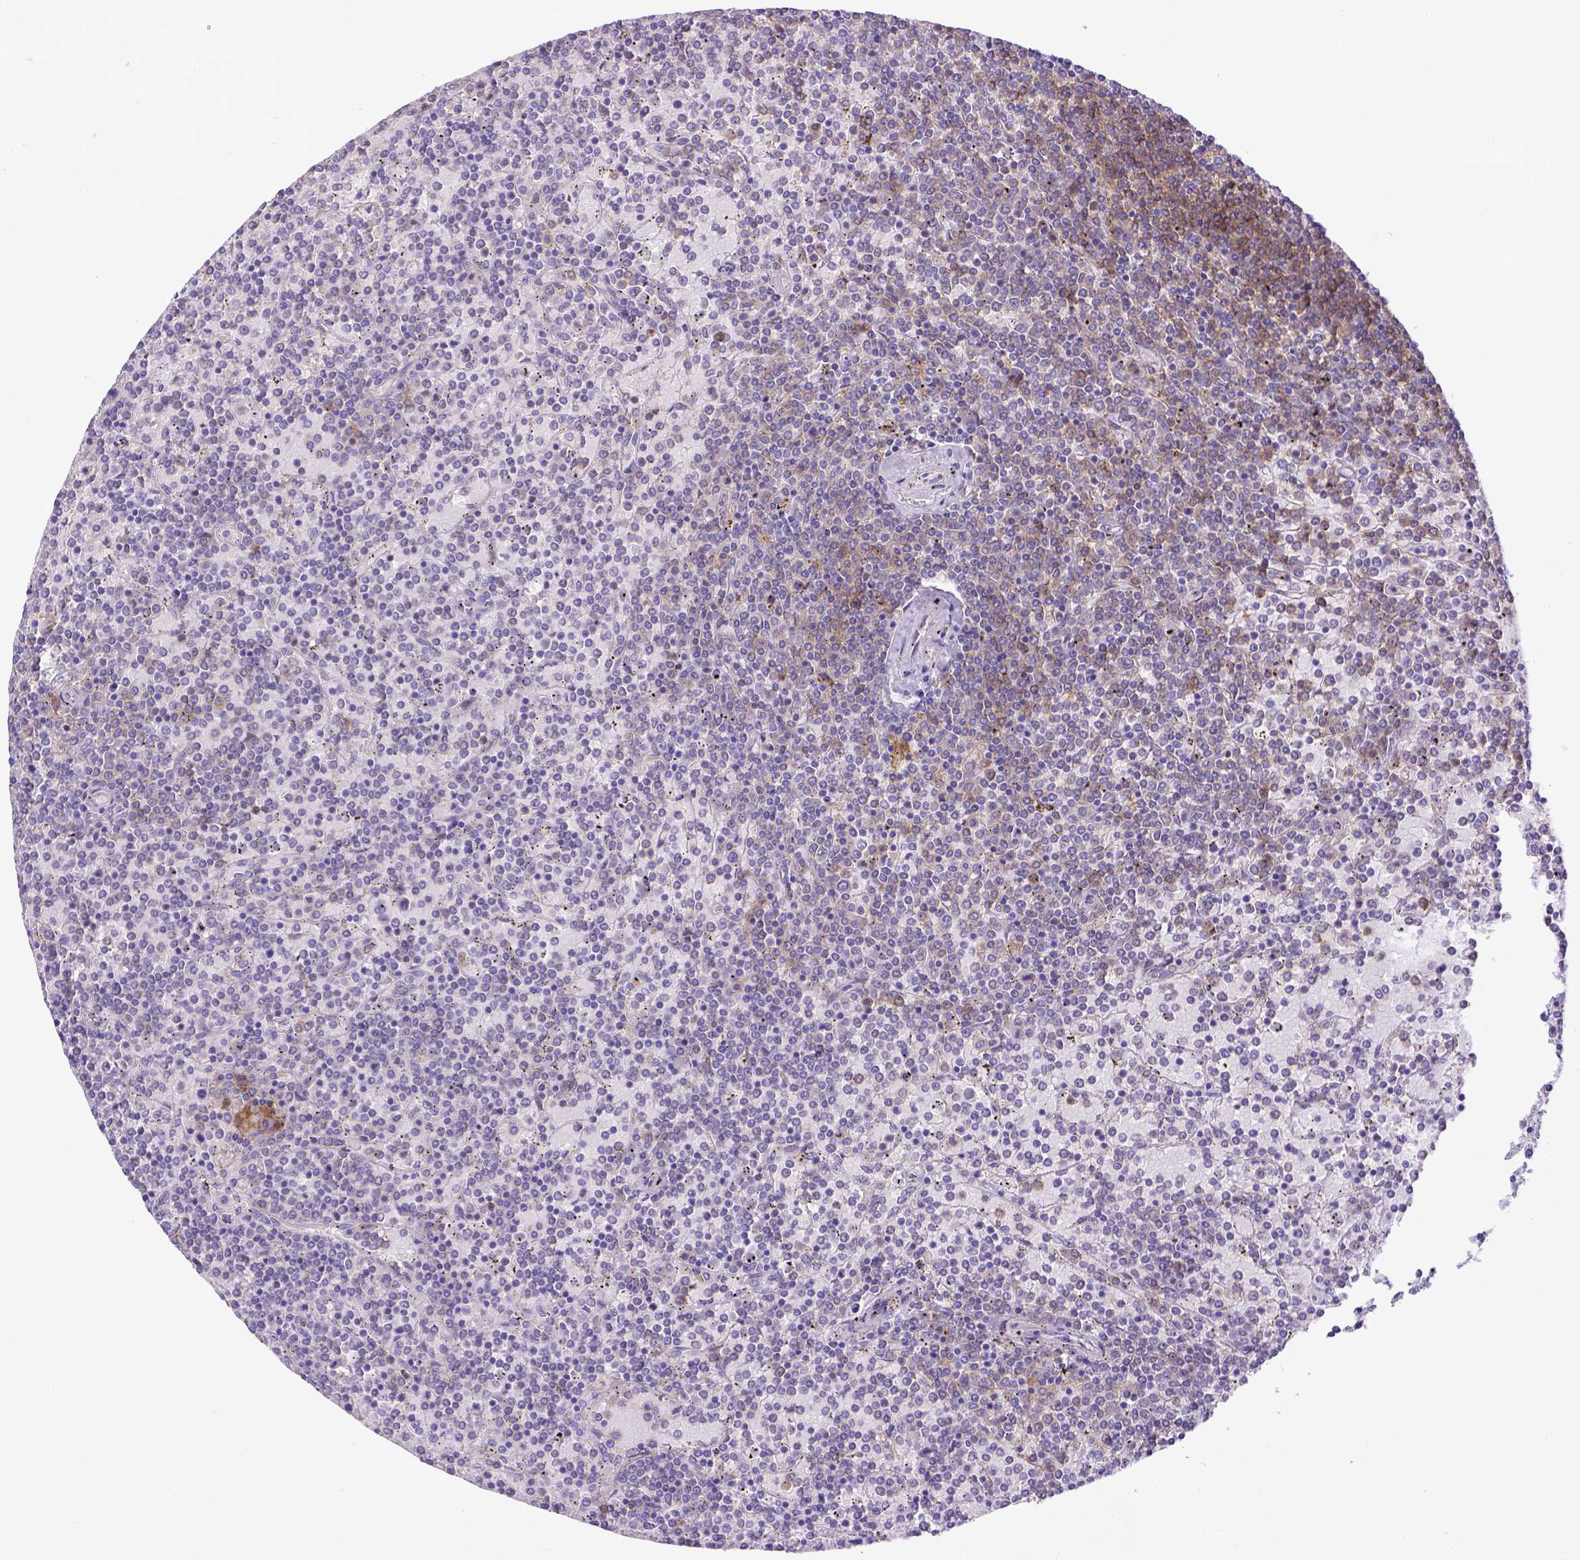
{"staining": {"intensity": "moderate", "quantity": "<25%", "location": "cytoplasmic/membranous"}, "tissue": "lymphoma", "cell_type": "Tumor cells", "image_type": "cancer", "snomed": [{"axis": "morphology", "description": "Malignant lymphoma, non-Hodgkin's type, Low grade"}, {"axis": "topography", "description": "Spleen"}], "caption": "Moderate cytoplasmic/membranous protein staining is appreciated in approximately <25% of tumor cells in lymphoma.", "gene": "CD40", "patient": {"sex": "female", "age": 77}}